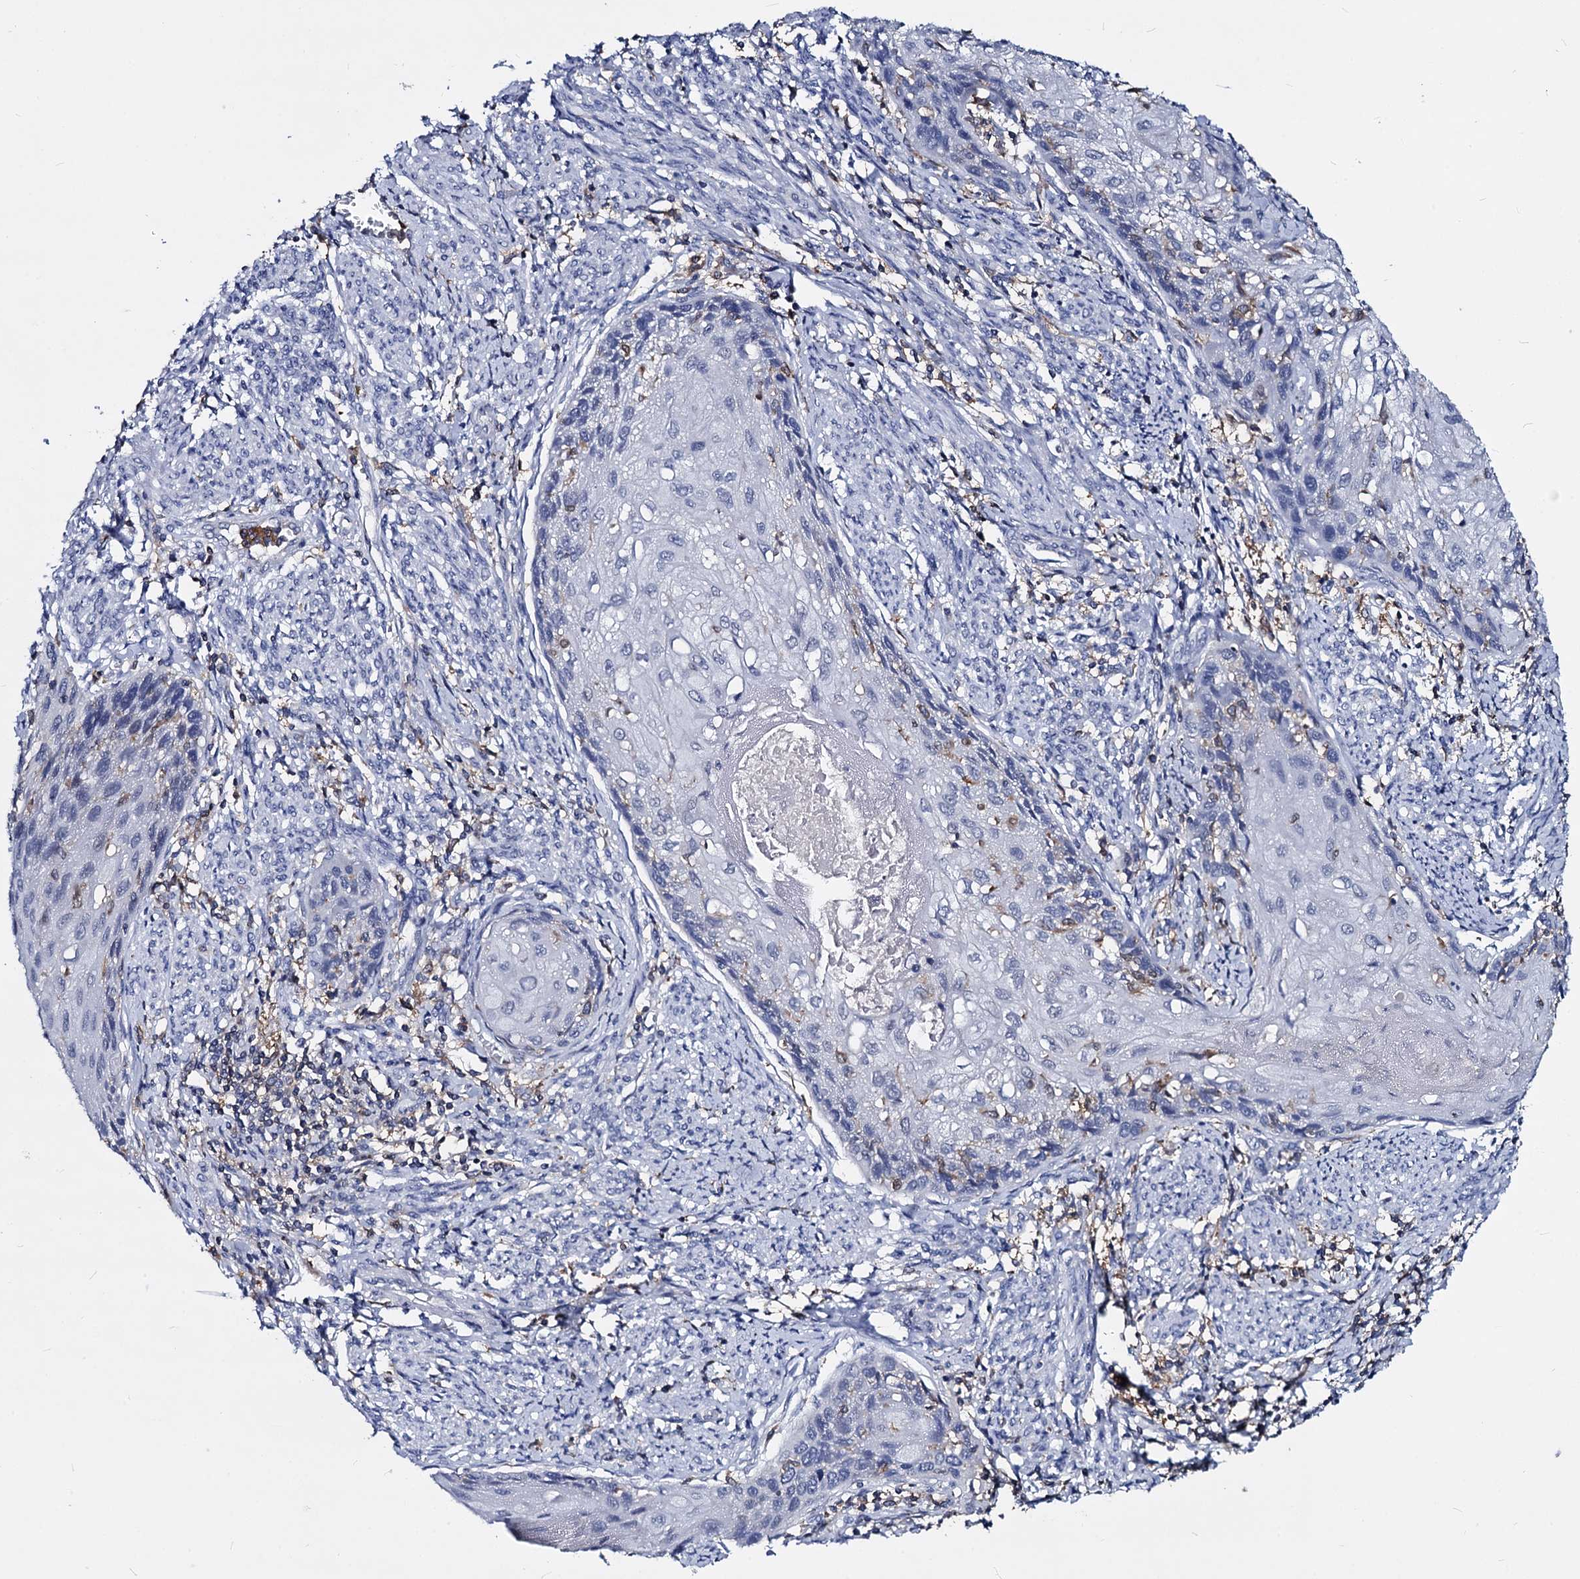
{"staining": {"intensity": "negative", "quantity": "none", "location": "none"}, "tissue": "cervical cancer", "cell_type": "Tumor cells", "image_type": "cancer", "snomed": [{"axis": "morphology", "description": "Squamous cell carcinoma, NOS"}, {"axis": "topography", "description": "Cervix"}], "caption": "Immunohistochemical staining of human cervical cancer shows no significant expression in tumor cells.", "gene": "RHOG", "patient": {"sex": "female", "age": 67}}